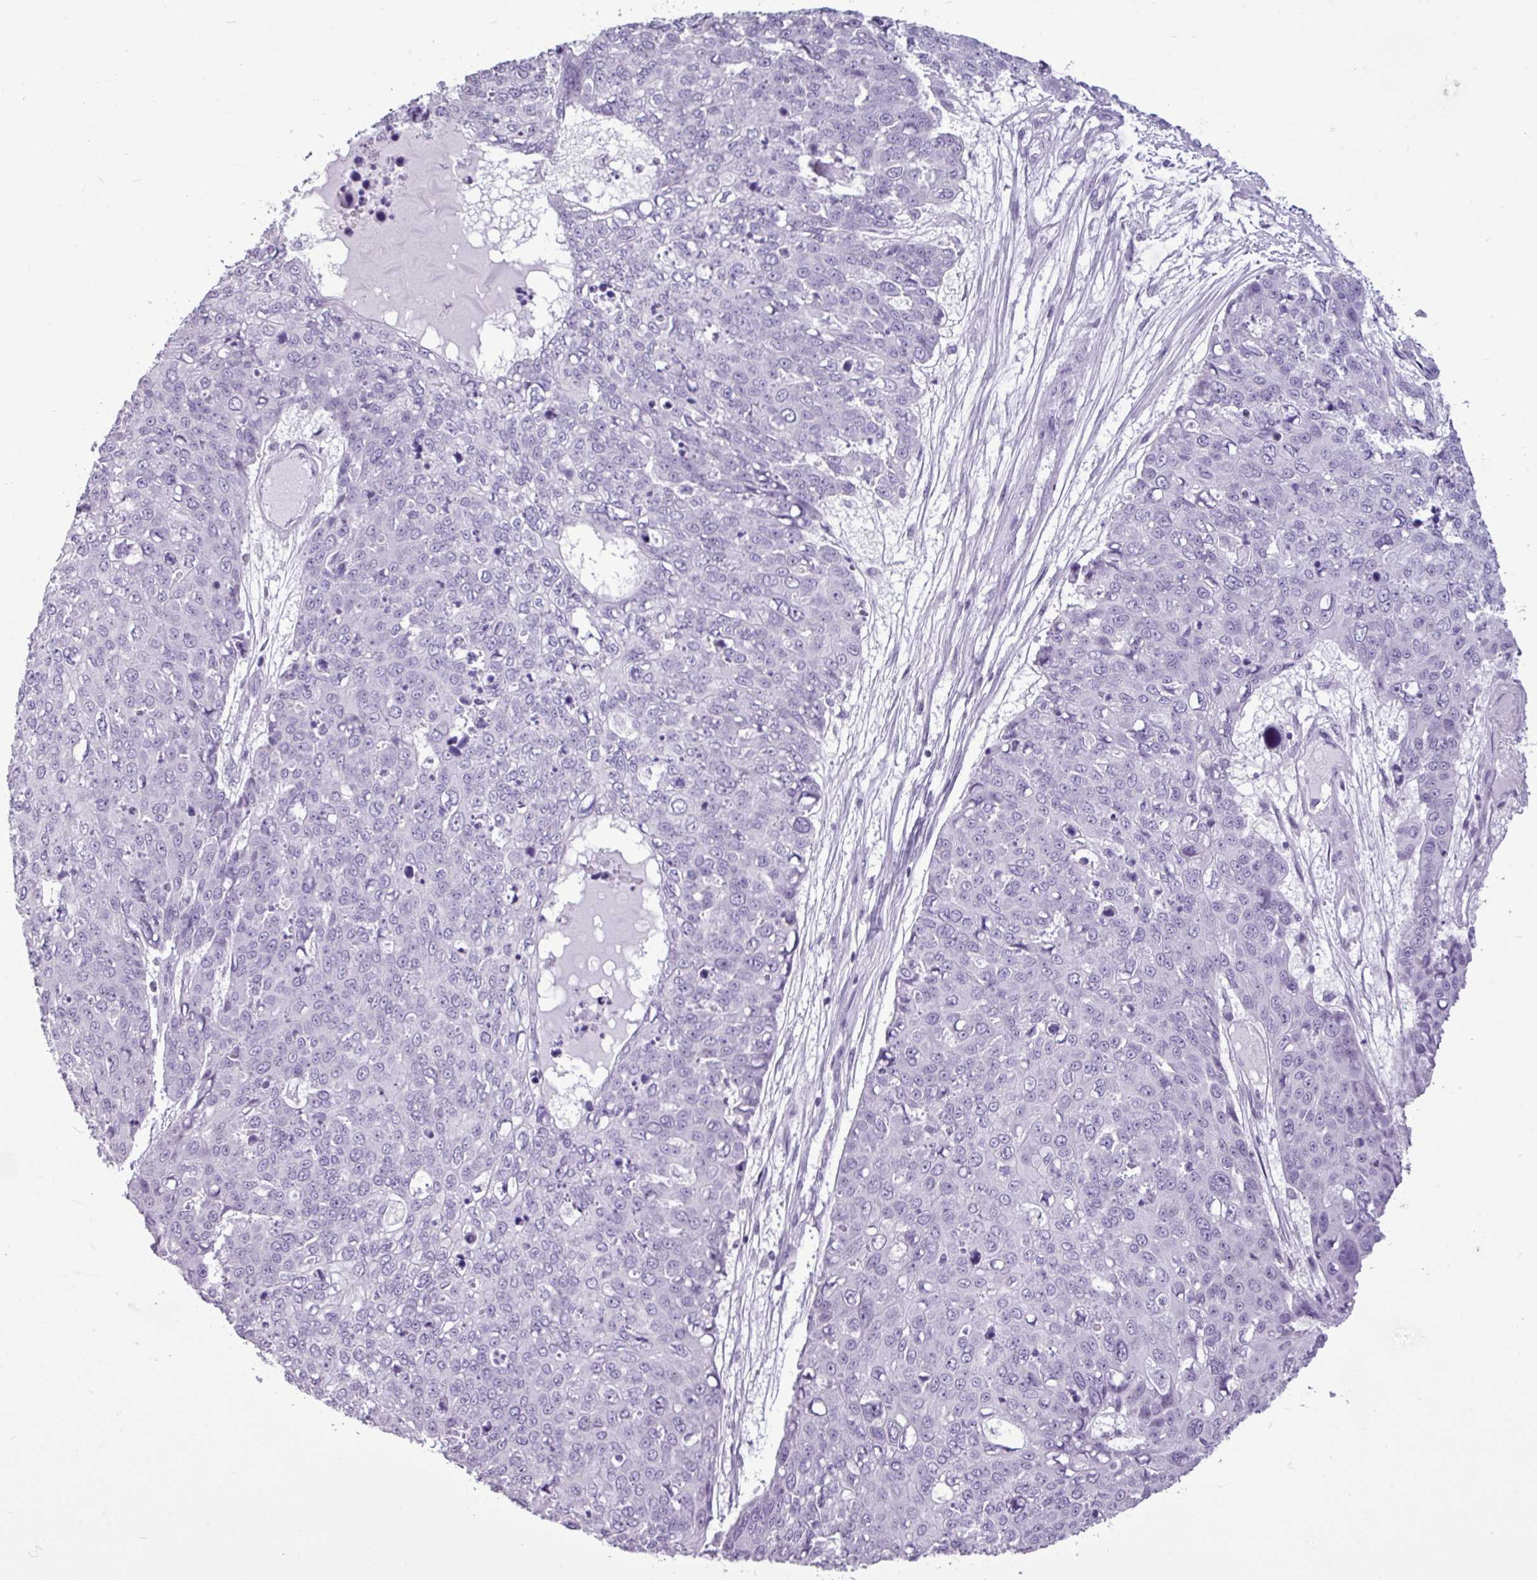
{"staining": {"intensity": "negative", "quantity": "none", "location": "none"}, "tissue": "skin cancer", "cell_type": "Tumor cells", "image_type": "cancer", "snomed": [{"axis": "morphology", "description": "Squamous cell carcinoma, NOS"}, {"axis": "topography", "description": "Skin"}], "caption": "IHC photomicrograph of neoplastic tissue: human skin cancer (squamous cell carcinoma) stained with DAB reveals no significant protein staining in tumor cells.", "gene": "AMY2A", "patient": {"sex": "male", "age": 71}}